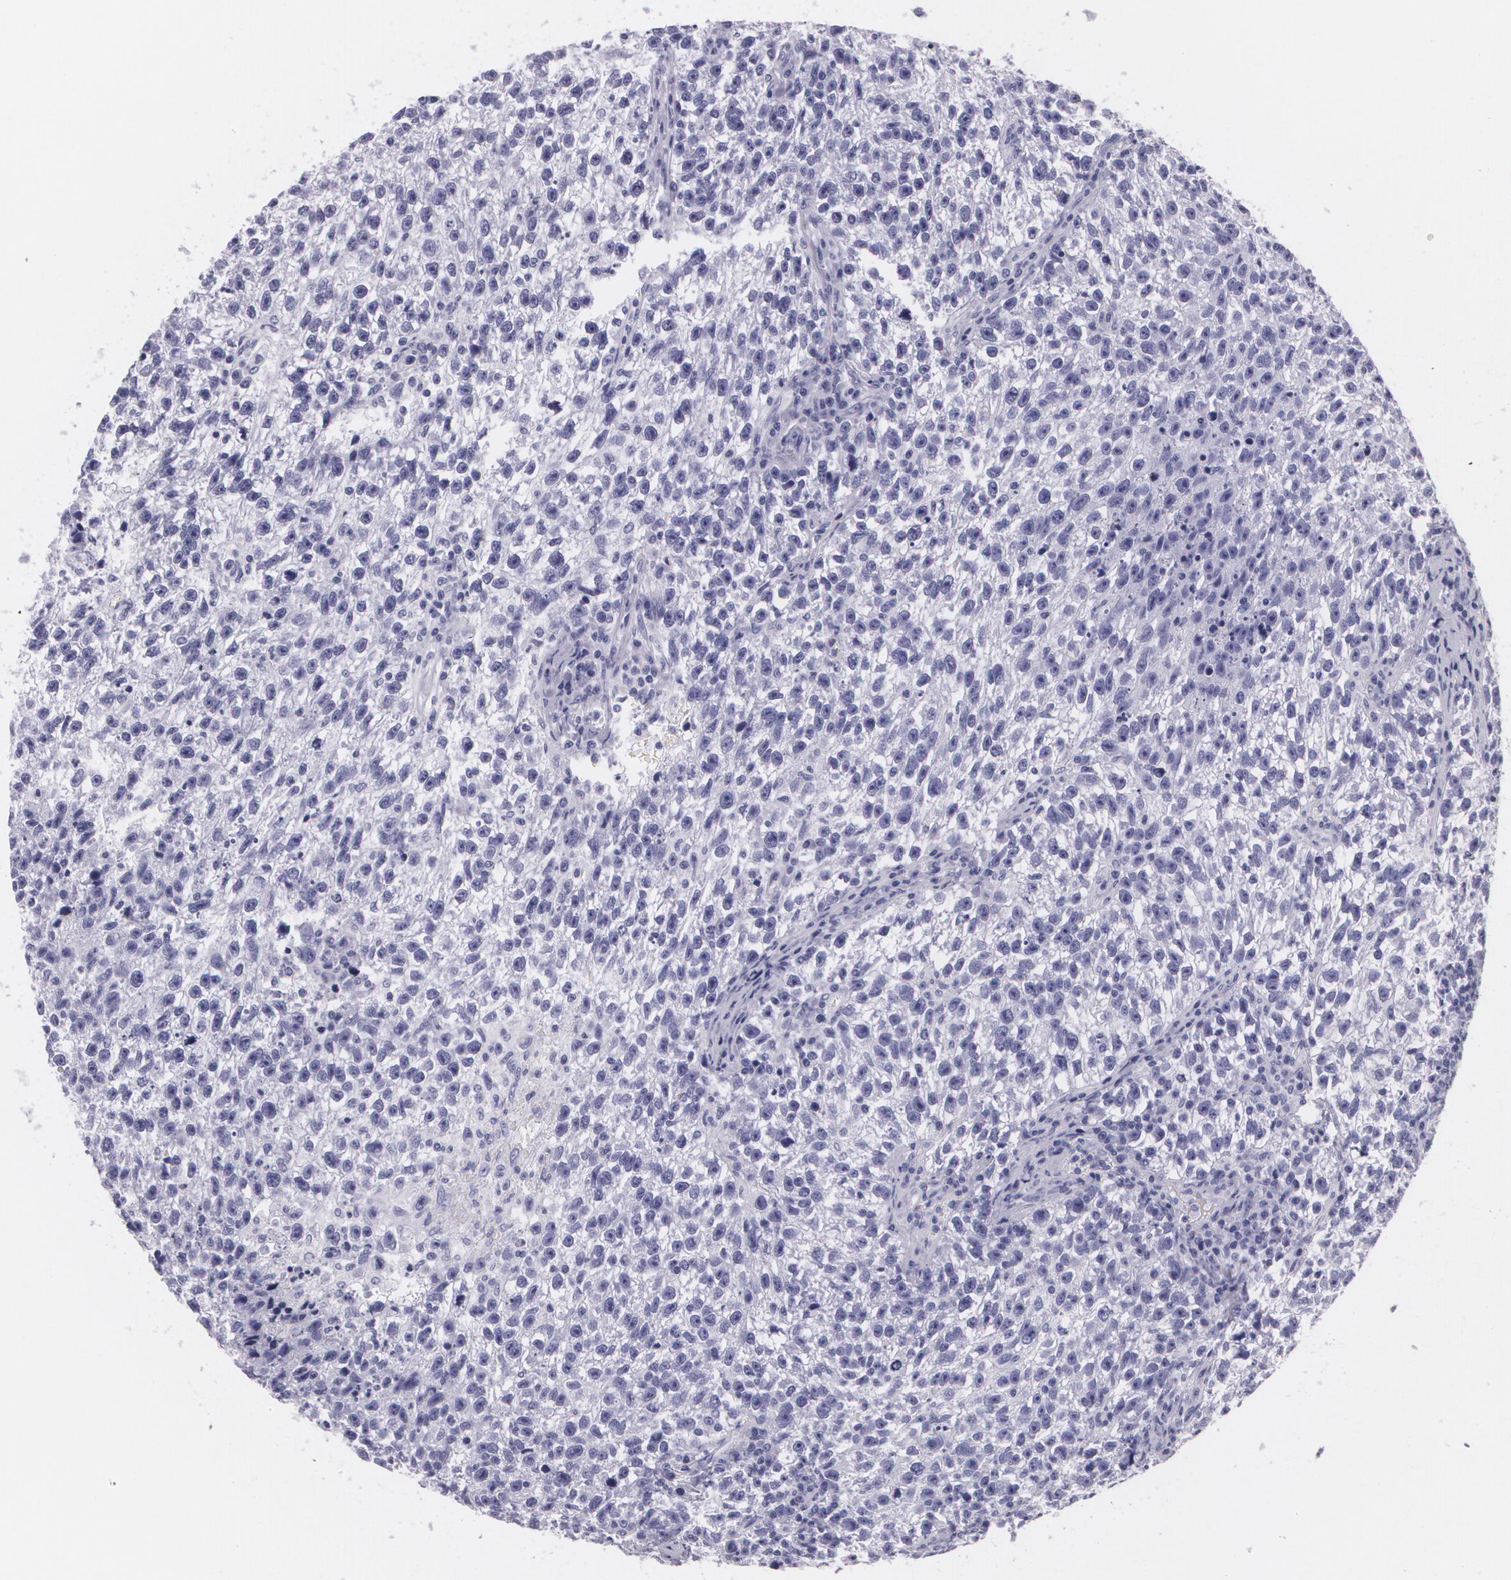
{"staining": {"intensity": "negative", "quantity": "none", "location": "none"}, "tissue": "testis cancer", "cell_type": "Tumor cells", "image_type": "cancer", "snomed": [{"axis": "morphology", "description": "Seminoma, NOS"}, {"axis": "topography", "description": "Testis"}], "caption": "DAB immunohistochemical staining of human seminoma (testis) displays no significant positivity in tumor cells.", "gene": "DLG4", "patient": {"sex": "male", "age": 38}}